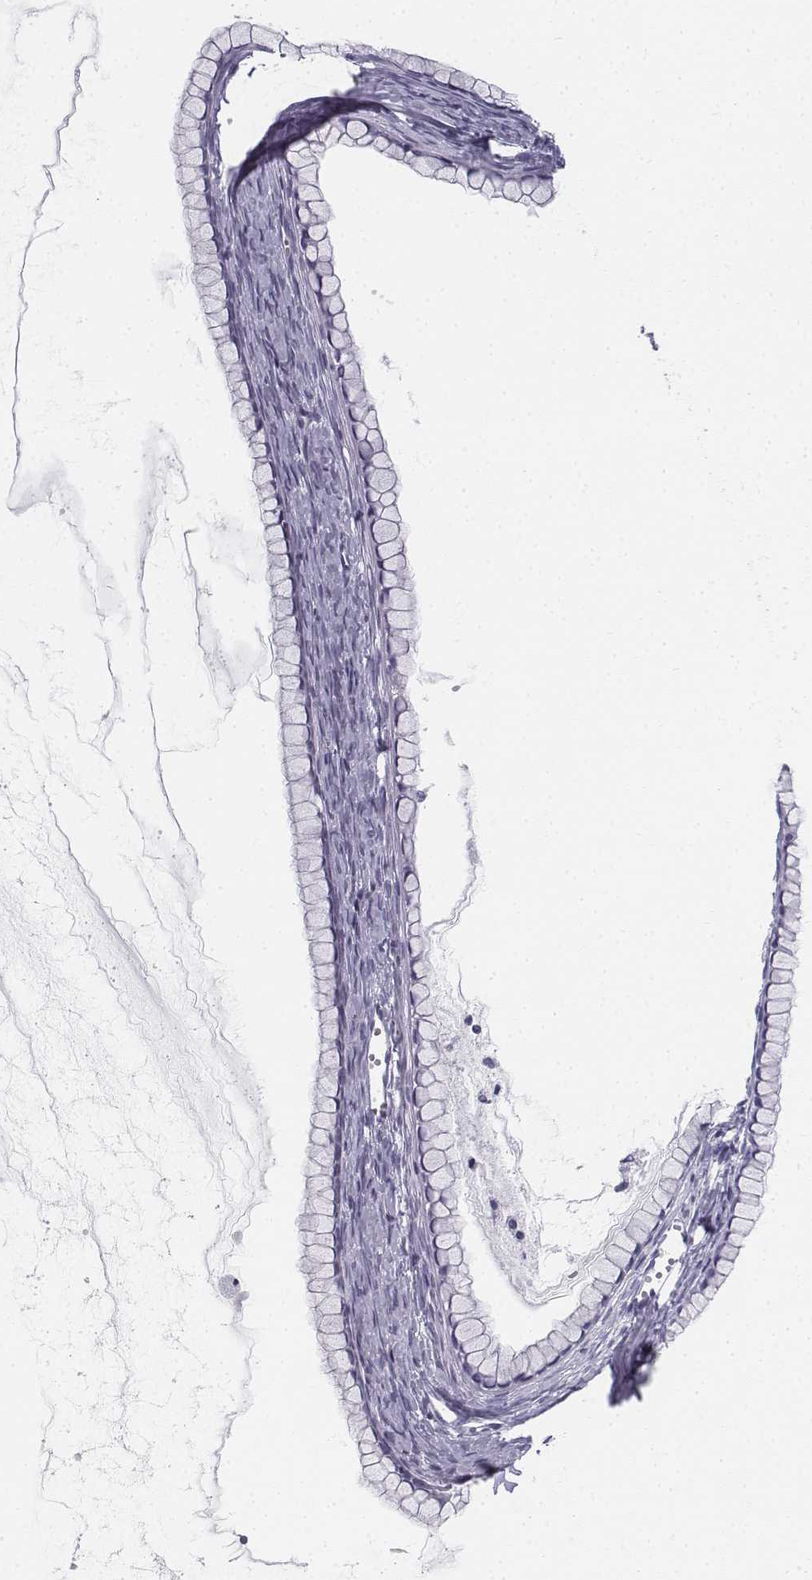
{"staining": {"intensity": "negative", "quantity": "none", "location": "none"}, "tissue": "ovarian cancer", "cell_type": "Tumor cells", "image_type": "cancer", "snomed": [{"axis": "morphology", "description": "Cystadenocarcinoma, mucinous, NOS"}, {"axis": "topography", "description": "Ovary"}], "caption": "Immunohistochemical staining of ovarian mucinous cystadenocarcinoma displays no significant positivity in tumor cells.", "gene": "TH", "patient": {"sex": "female", "age": 41}}